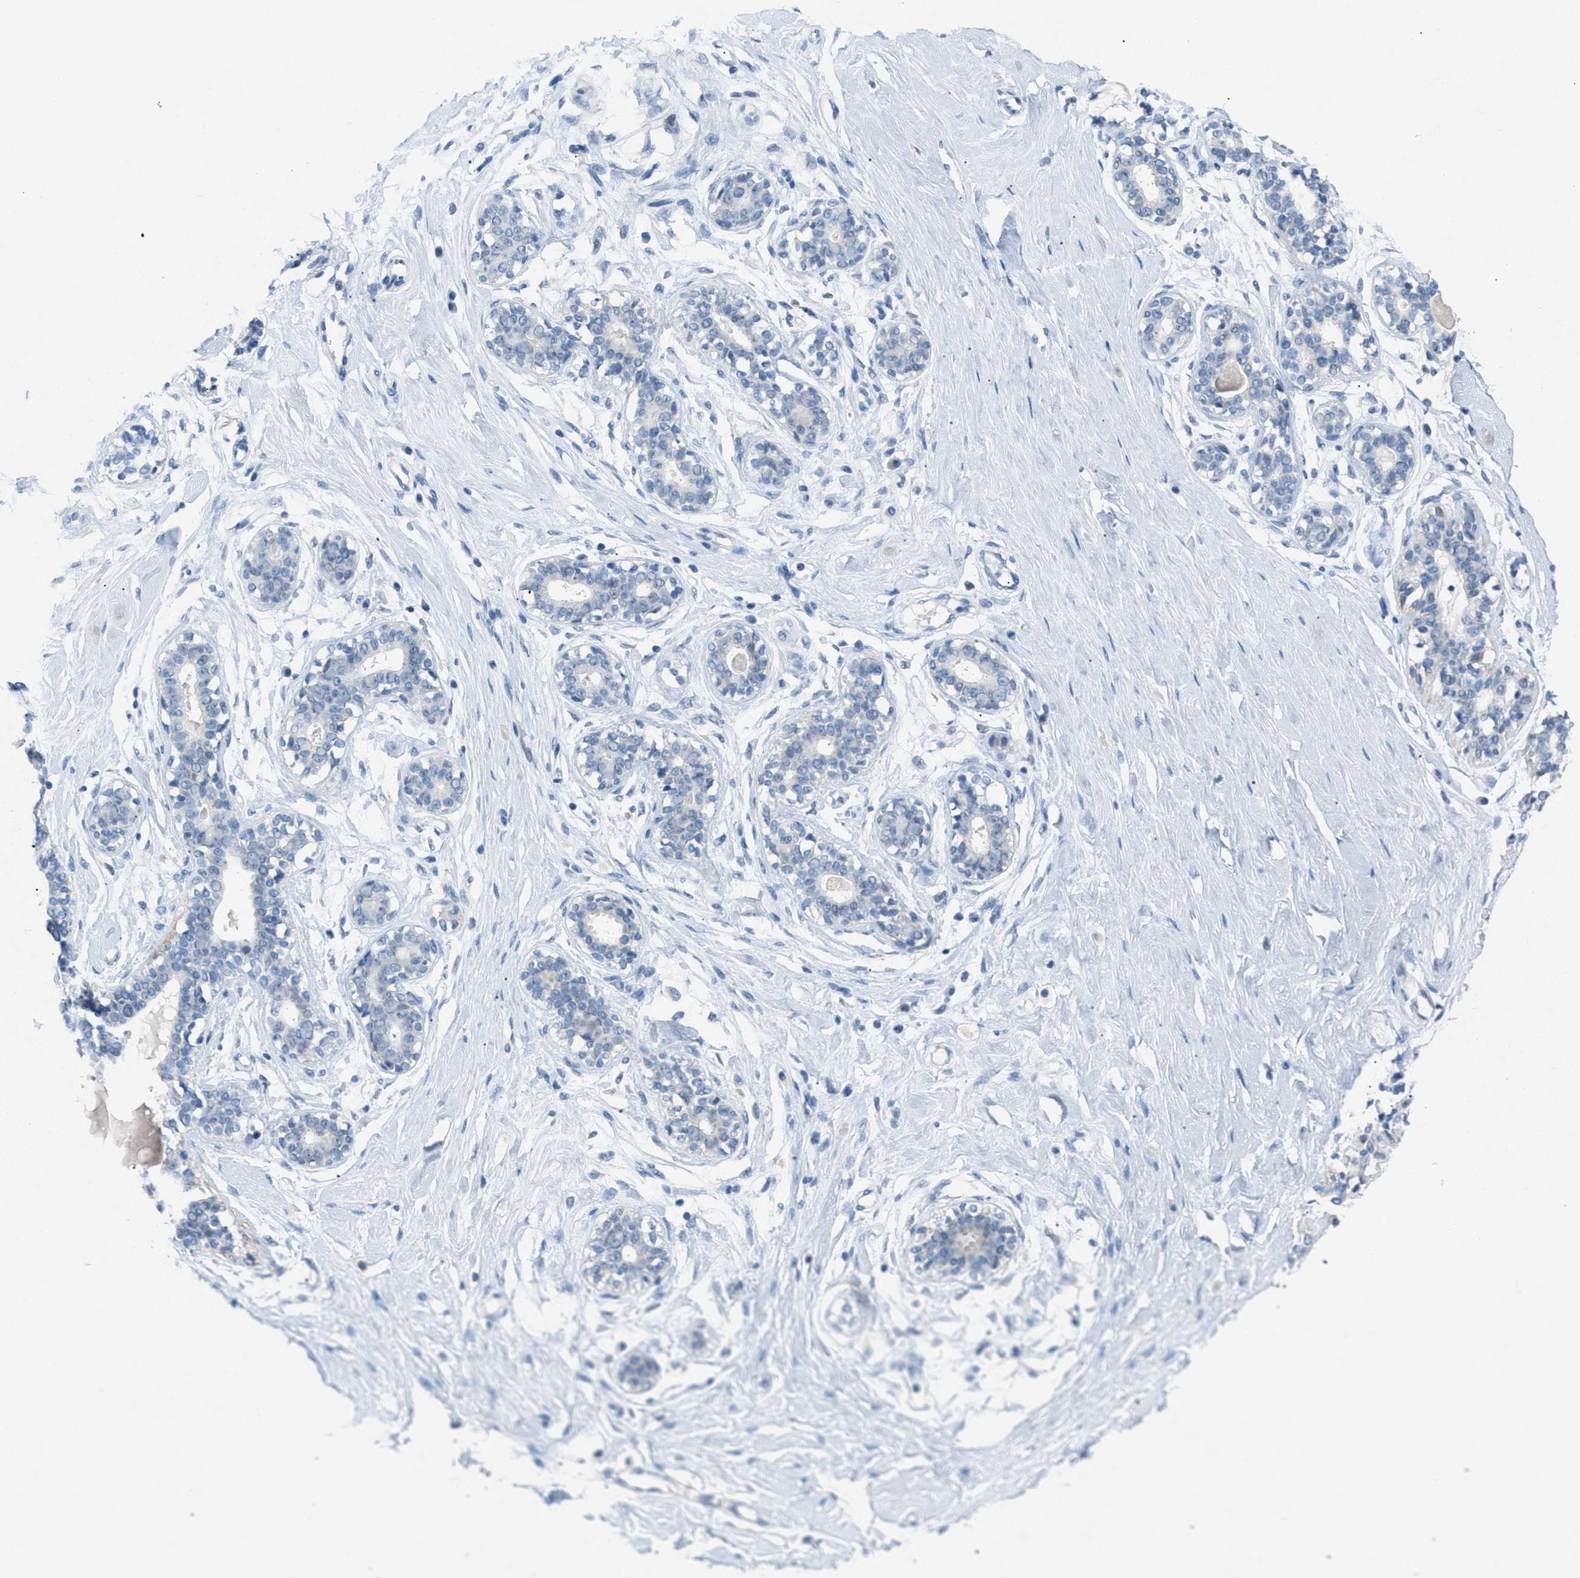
{"staining": {"intensity": "negative", "quantity": "none", "location": "none"}, "tissue": "breast", "cell_type": "Adipocytes", "image_type": "normal", "snomed": [{"axis": "morphology", "description": "Normal tissue, NOS"}, {"axis": "topography", "description": "Breast"}], "caption": "Micrograph shows no protein positivity in adipocytes of unremarkable breast.", "gene": "TASOR", "patient": {"sex": "female", "age": 23}}